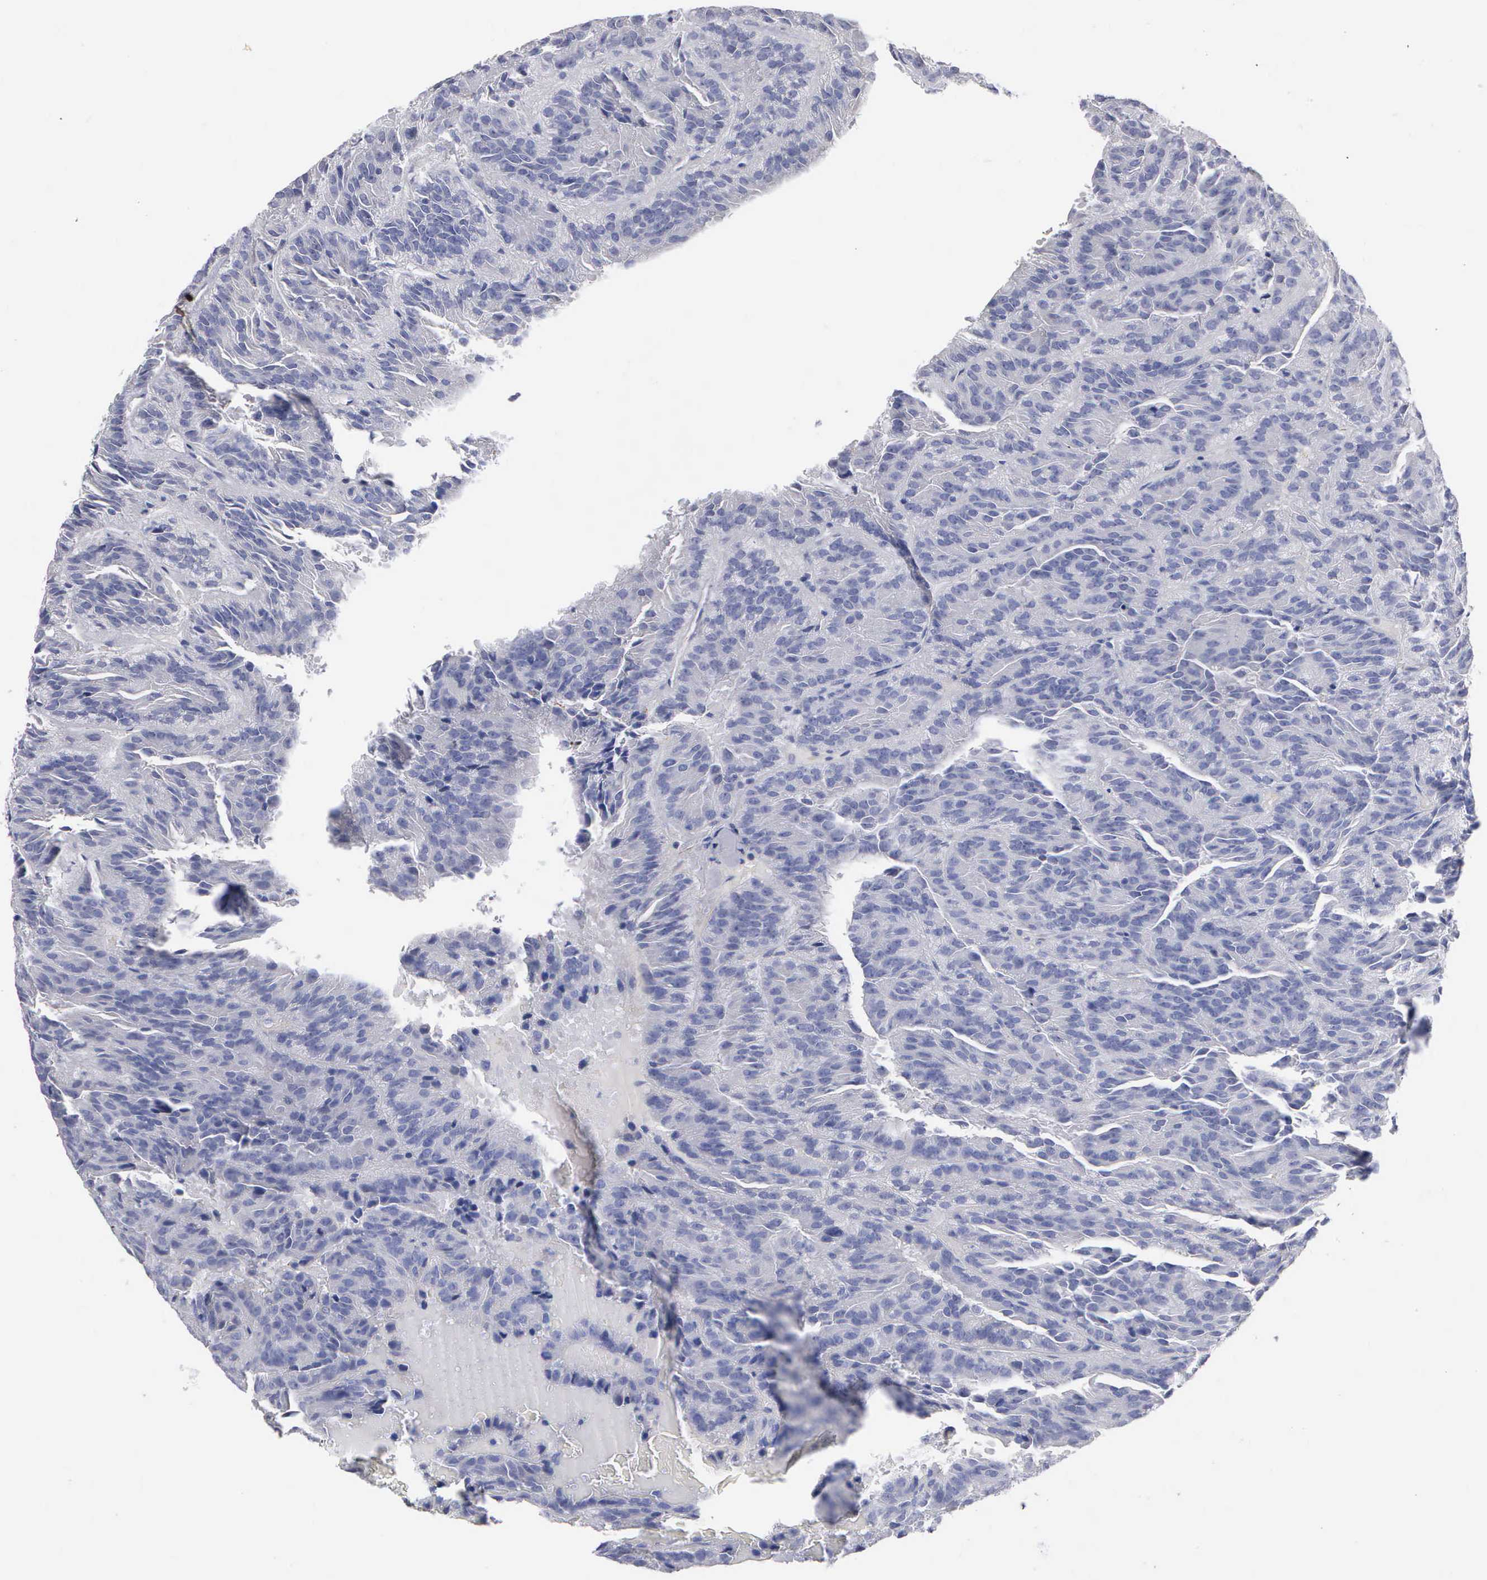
{"staining": {"intensity": "negative", "quantity": "none", "location": "none"}, "tissue": "renal cancer", "cell_type": "Tumor cells", "image_type": "cancer", "snomed": [{"axis": "morphology", "description": "Adenocarcinoma, NOS"}, {"axis": "topography", "description": "Kidney"}], "caption": "This is an immunohistochemistry micrograph of renal adenocarcinoma. There is no positivity in tumor cells.", "gene": "ELFN2", "patient": {"sex": "male", "age": 46}}